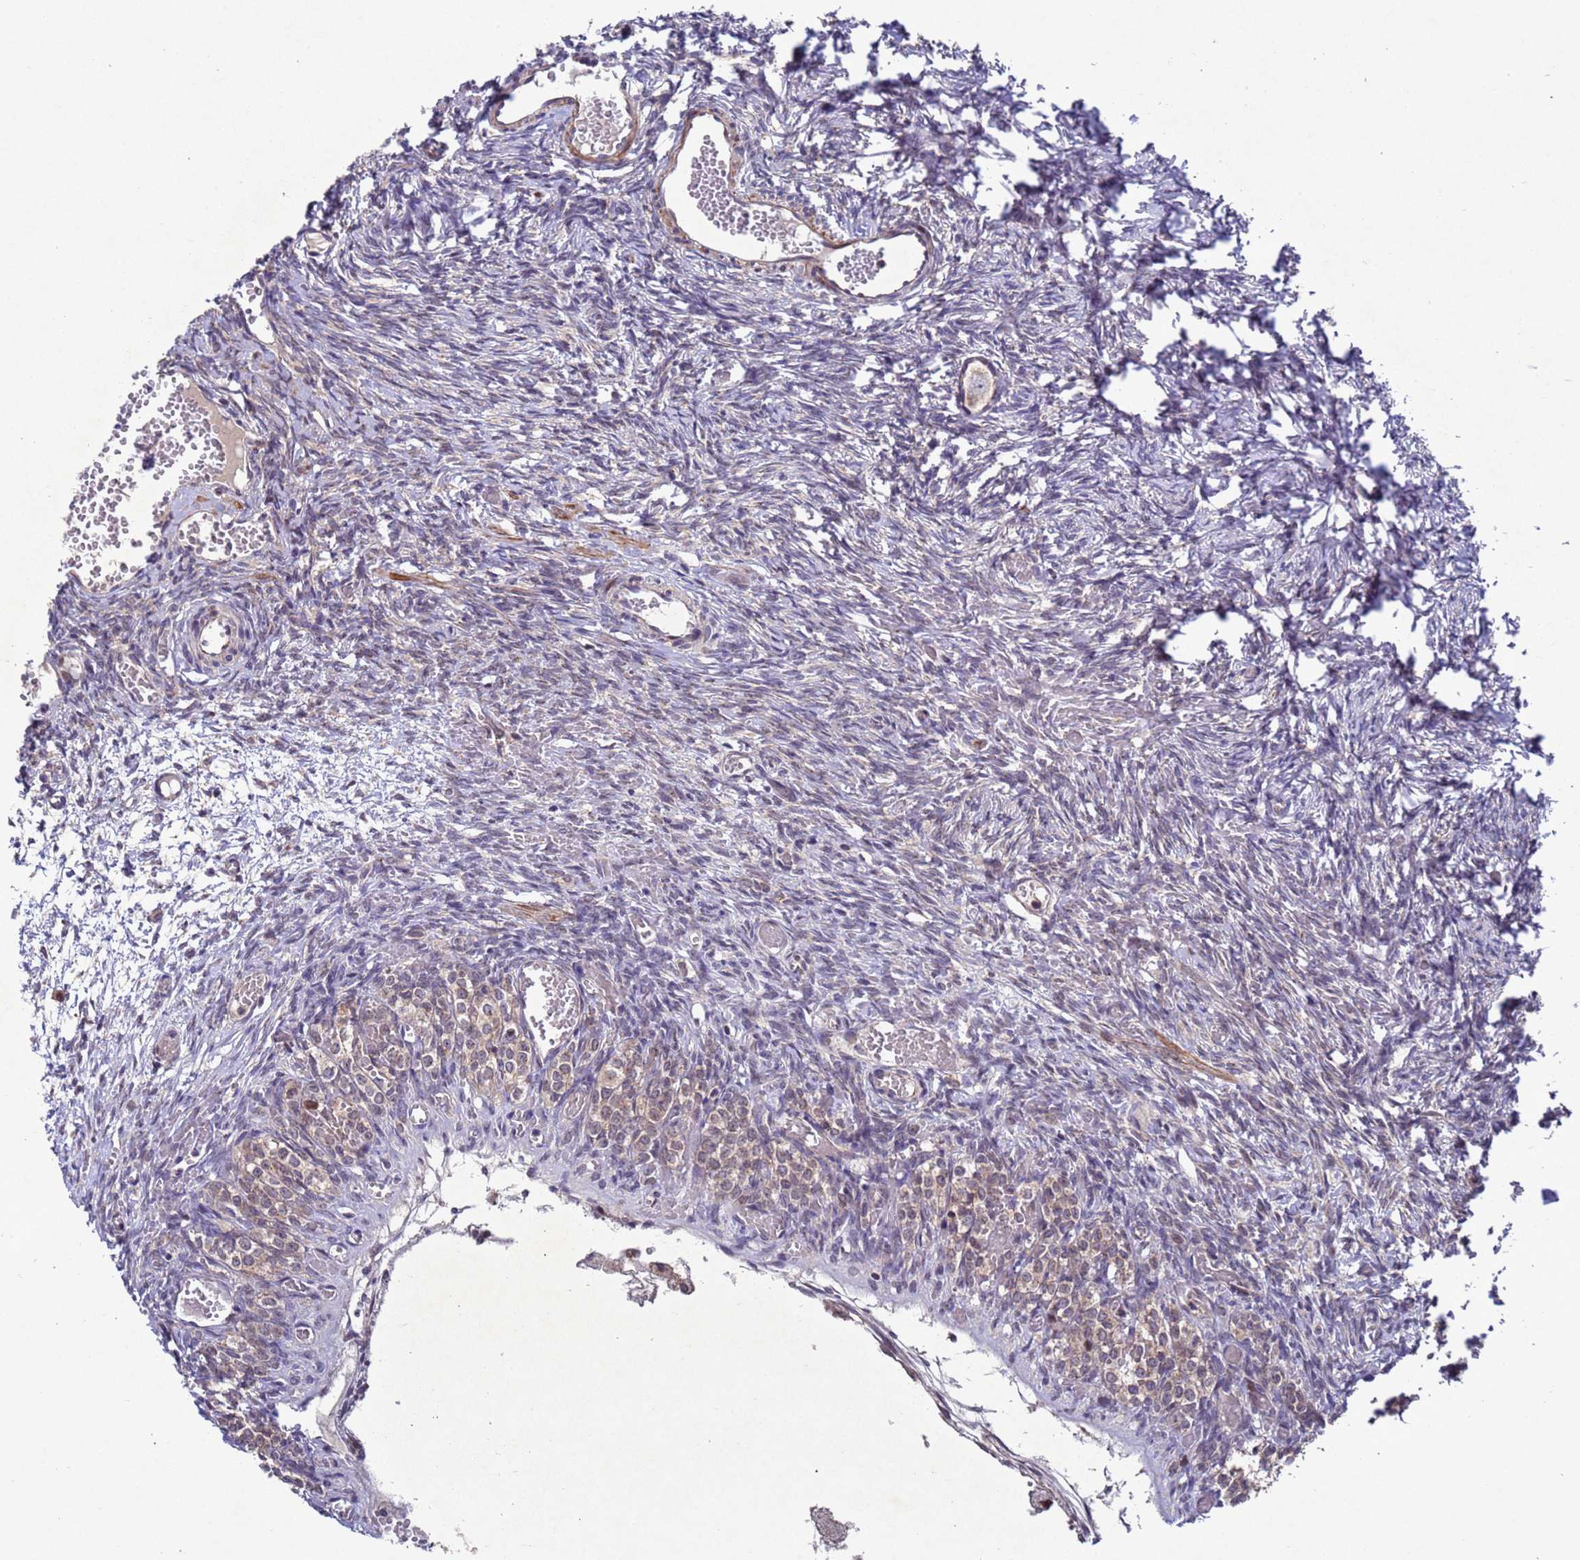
{"staining": {"intensity": "weak", "quantity": ">75%", "location": "cytoplasmic/membranous,nuclear"}, "tissue": "ovary", "cell_type": "Follicle cells", "image_type": "normal", "snomed": [{"axis": "morphology", "description": "Adenocarcinoma, NOS"}, {"axis": "topography", "description": "Endometrium"}], "caption": "Brown immunohistochemical staining in unremarkable human ovary reveals weak cytoplasmic/membranous,nuclear staining in approximately >75% of follicle cells. The protein is shown in brown color, while the nuclei are stained blue.", "gene": "TBK1", "patient": {"sex": "female", "age": 32}}